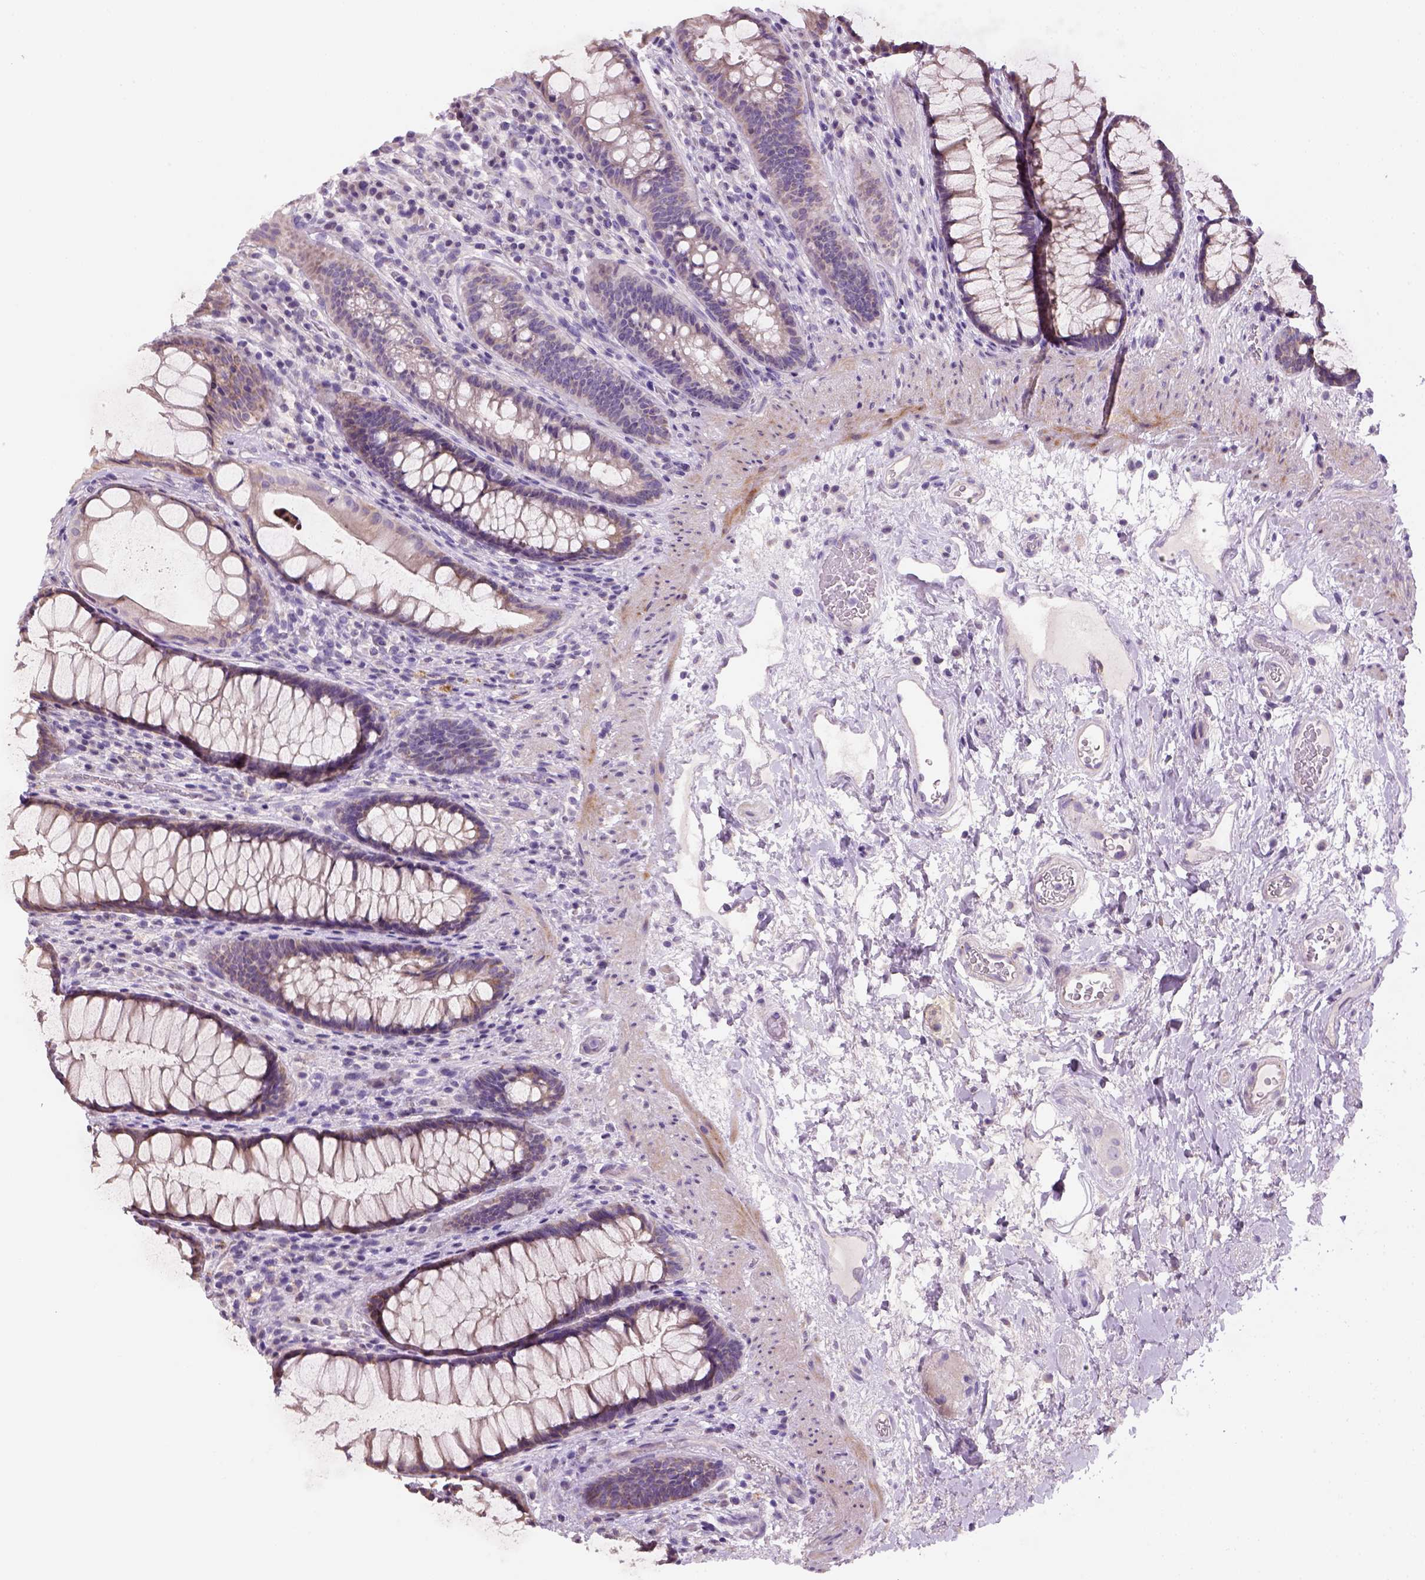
{"staining": {"intensity": "moderate", "quantity": "<25%", "location": "cytoplasmic/membranous"}, "tissue": "rectum", "cell_type": "Glandular cells", "image_type": "normal", "snomed": [{"axis": "morphology", "description": "Normal tissue, NOS"}, {"axis": "topography", "description": "Rectum"}], "caption": "Glandular cells display low levels of moderate cytoplasmic/membranous positivity in approximately <25% of cells in normal rectum.", "gene": "NUDT6", "patient": {"sex": "male", "age": 72}}